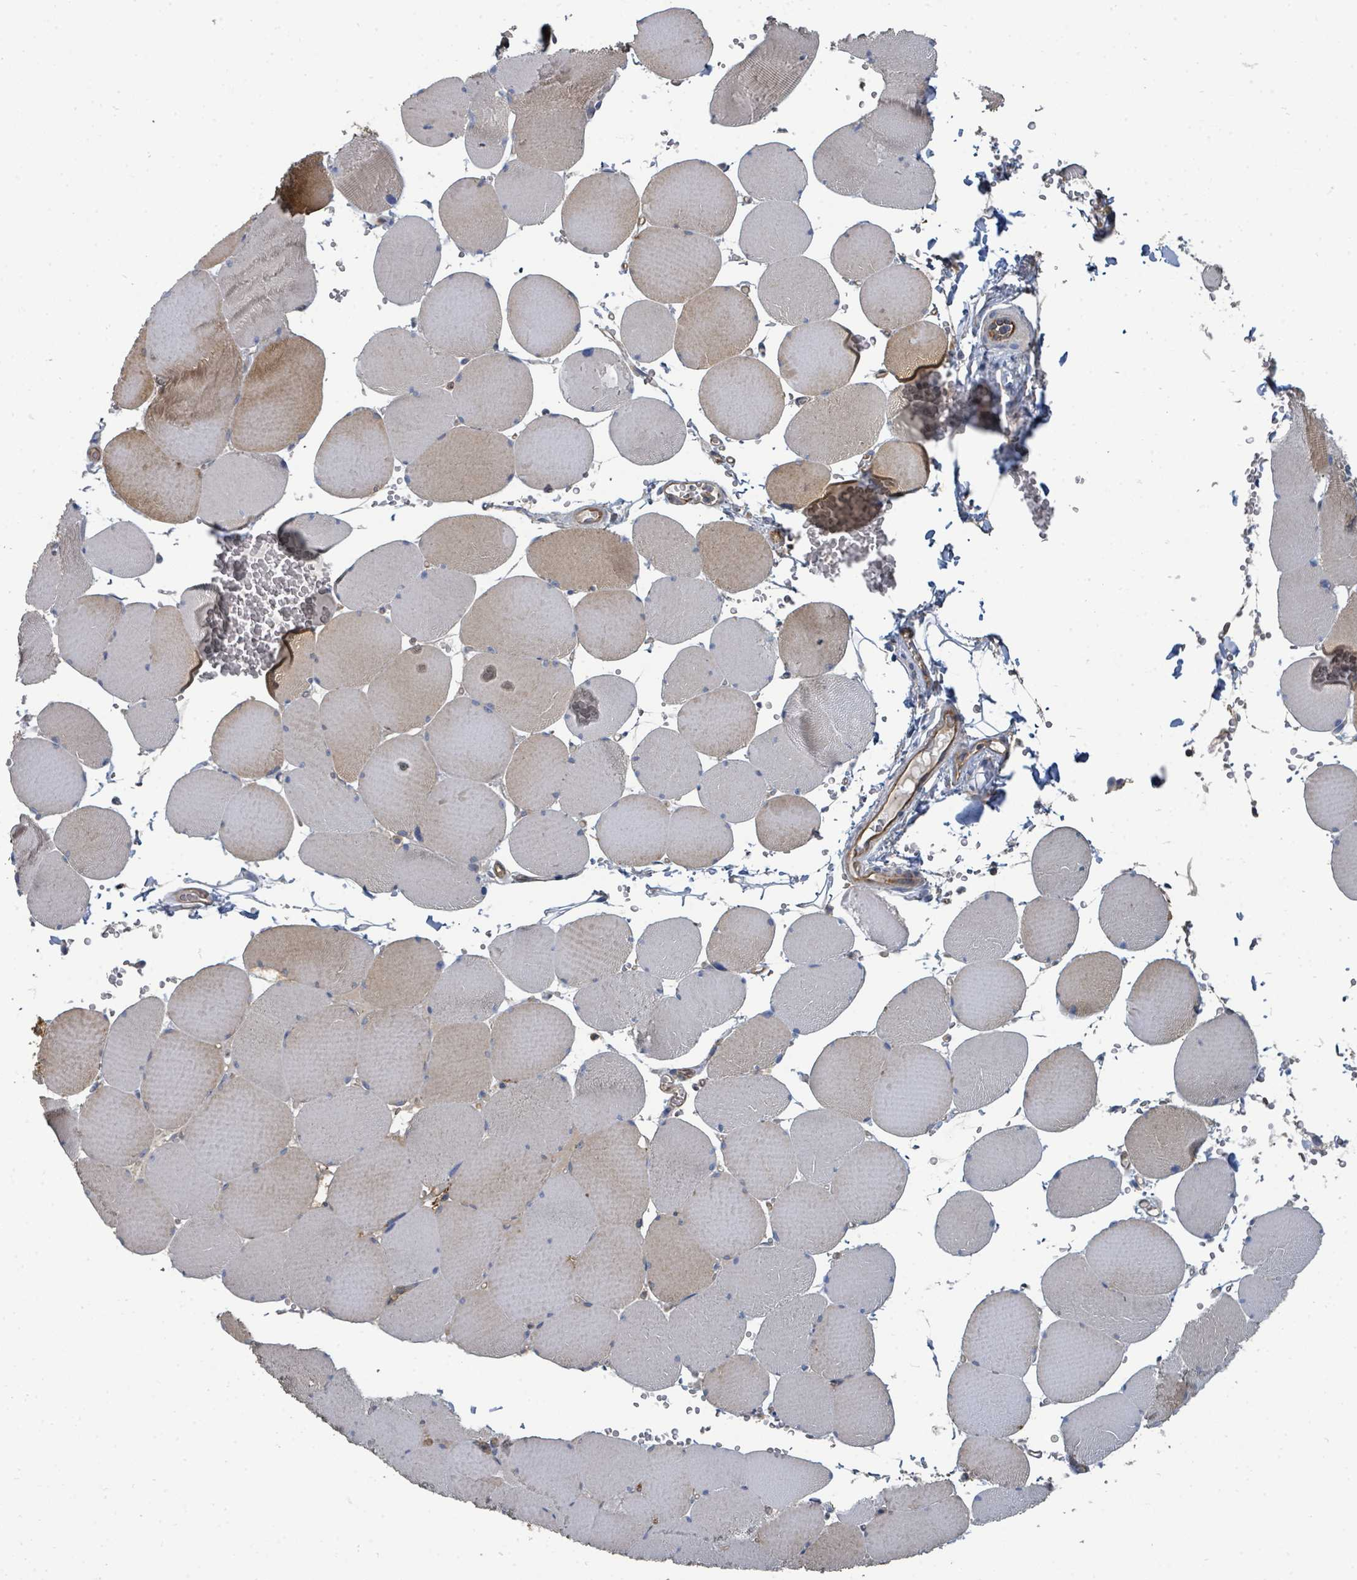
{"staining": {"intensity": "moderate", "quantity": "25%-75%", "location": "cytoplasmic/membranous"}, "tissue": "skeletal muscle", "cell_type": "Myocytes", "image_type": "normal", "snomed": [{"axis": "morphology", "description": "Normal tissue, NOS"}, {"axis": "topography", "description": "Skeletal muscle"}, {"axis": "topography", "description": "Head-Neck"}], "caption": "A medium amount of moderate cytoplasmic/membranous positivity is present in approximately 25%-75% of myocytes in normal skeletal muscle. (DAB IHC, brown staining for protein, blue staining for nuclei).", "gene": "BOLA2B", "patient": {"sex": "male", "age": 66}}